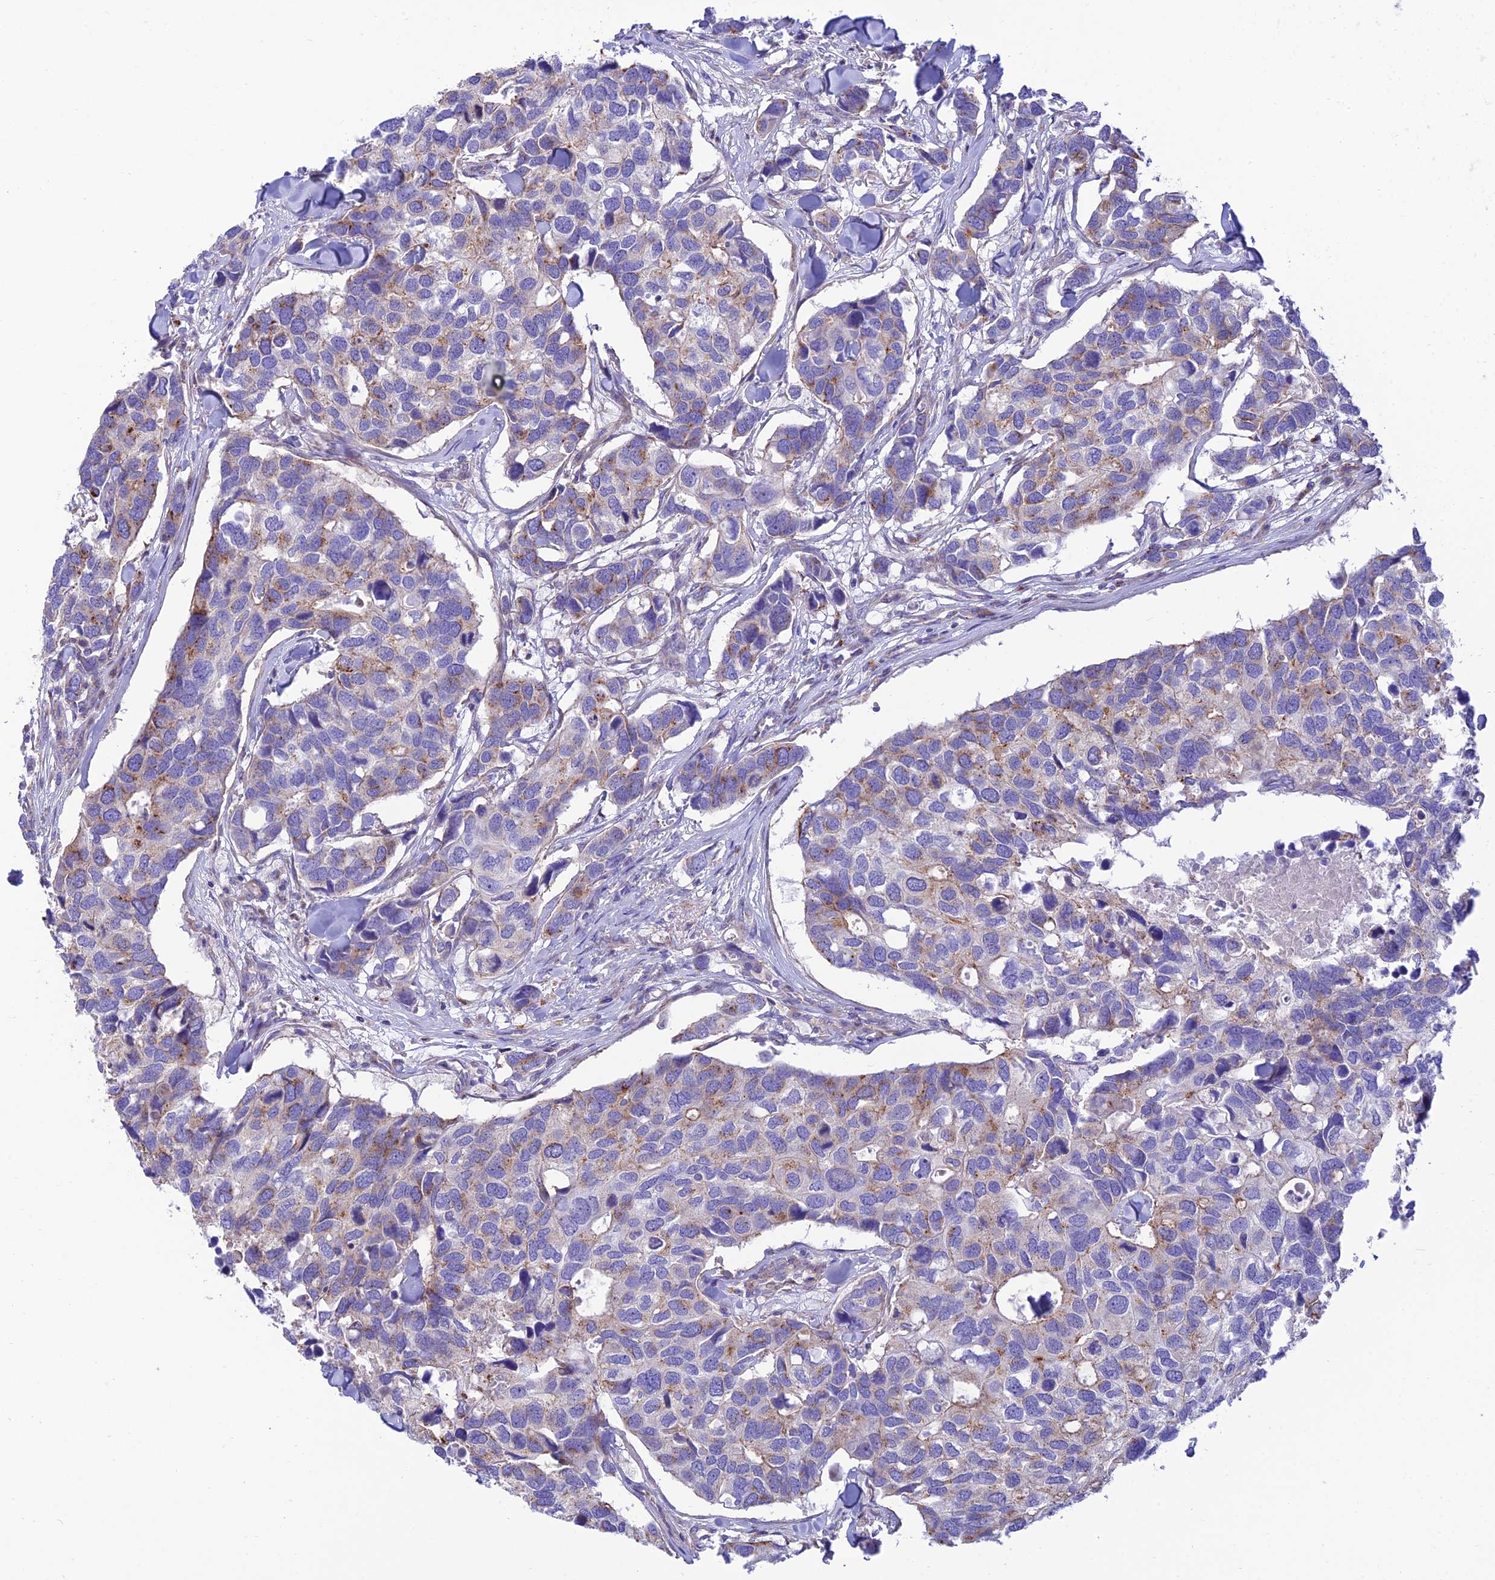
{"staining": {"intensity": "weak", "quantity": "<25%", "location": "cytoplasmic/membranous"}, "tissue": "breast cancer", "cell_type": "Tumor cells", "image_type": "cancer", "snomed": [{"axis": "morphology", "description": "Duct carcinoma"}, {"axis": "topography", "description": "Breast"}], "caption": "High power microscopy histopathology image of an immunohistochemistry (IHC) histopathology image of breast cancer (infiltrating ductal carcinoma), revealing no significant staining in tumor cells.", "gene": "CCDC157", "patient": {"sex": "female", "age": 83}}